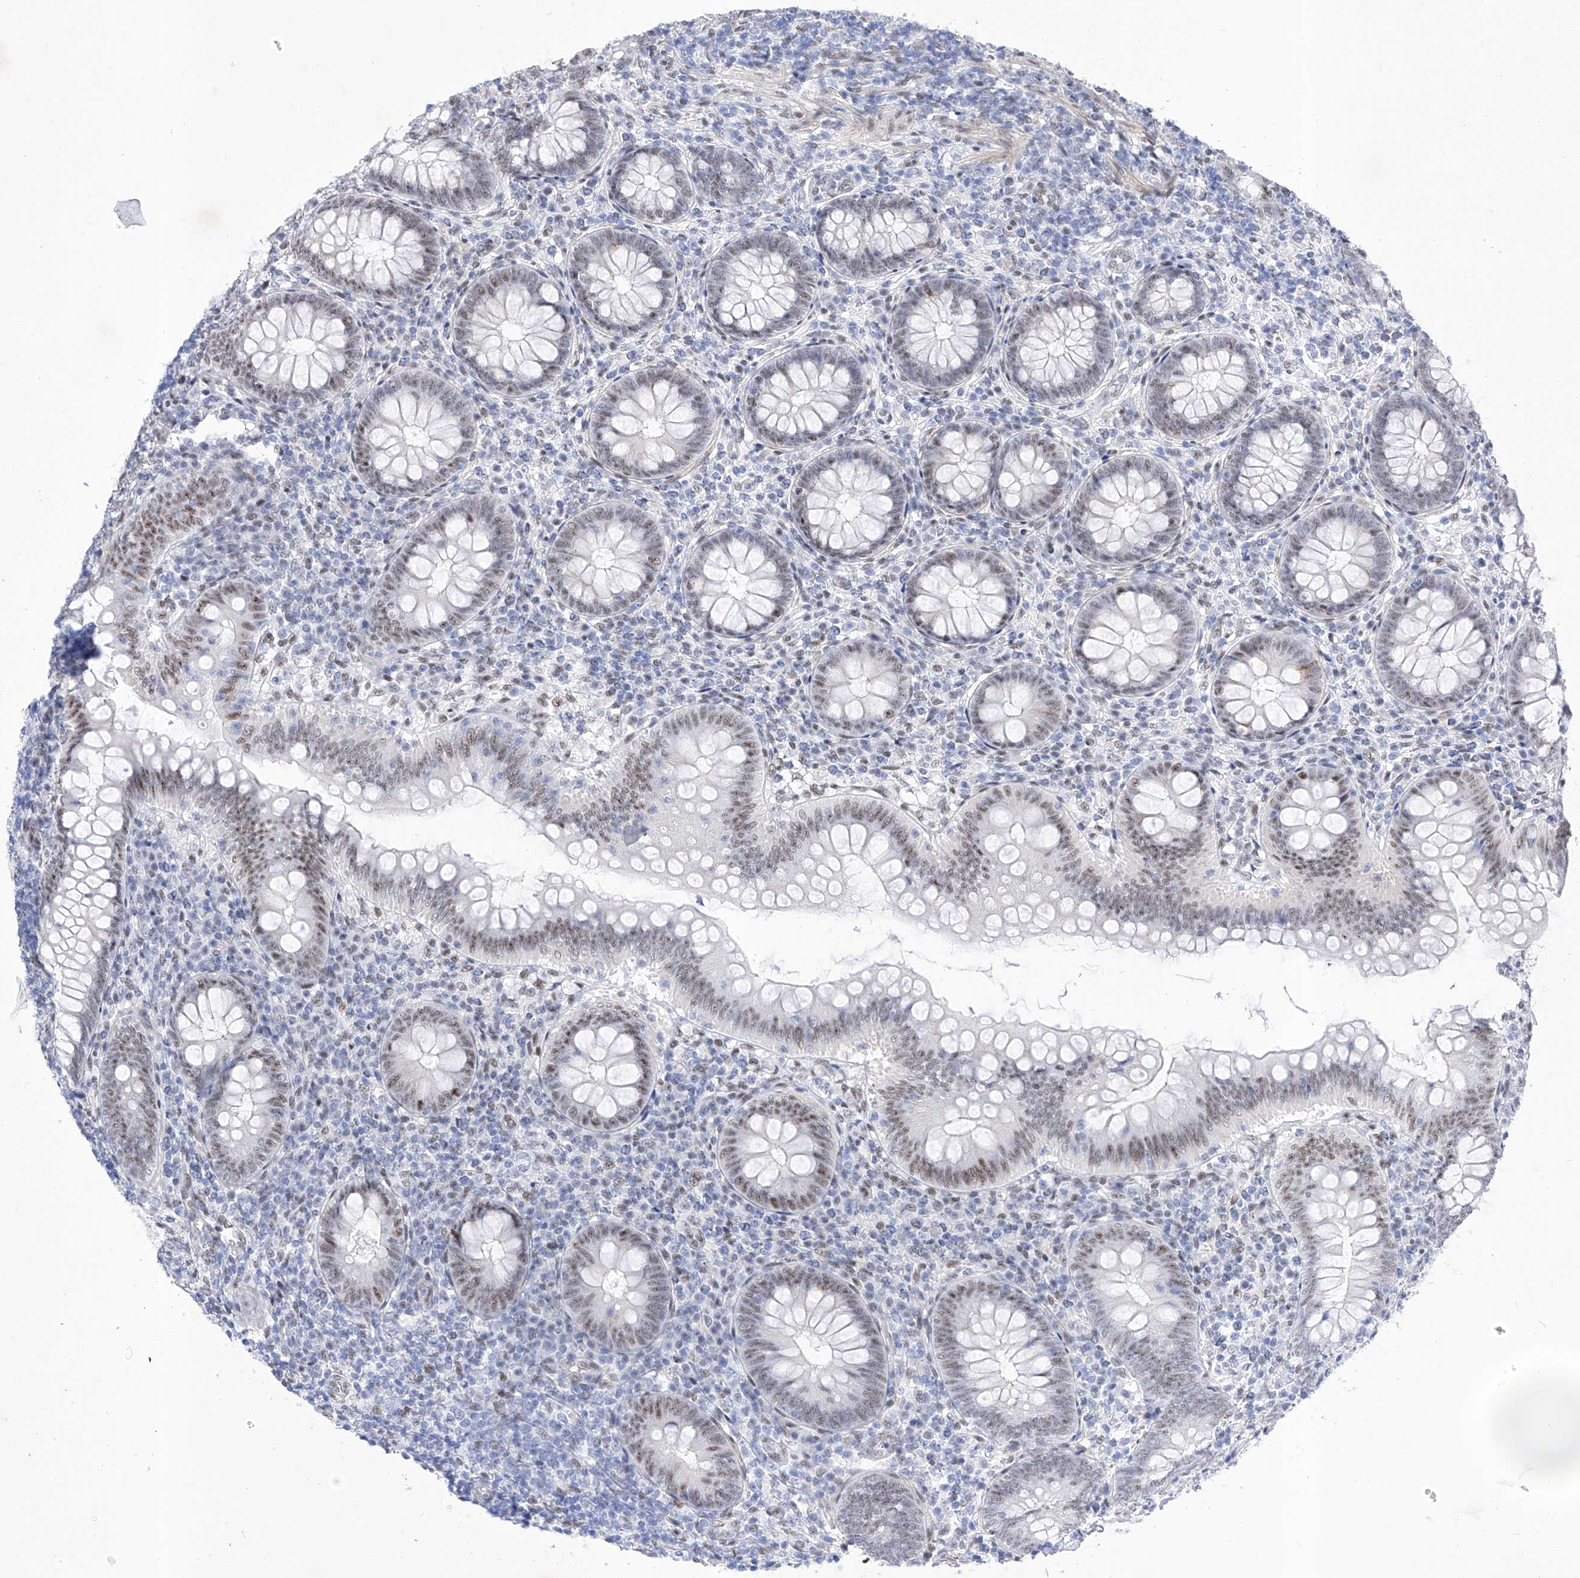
{"staining": {"intensity": "moderate", "quantity": "25%-75%", "location": "cytoplasmic/membranous,nuclear"}, "tissue": "appendix", "cell_type": "Glandular cells", "image_type": "normal", "snomed": [{"axis": "morphology", "description": "Normal tissue, NOS"}, {"axis": "topography", "description": "Appendix"}], "caption": "The photomicrograph displays a brown stain indicating the presence of a protein in the cytoplasmic/membranous,nuclear of glandular cells in appendix. The protein is stained brown, and the nuclei are stained in blue (DAB IHC with brightfield microscopy, high magnification).", "gene": "ATN1", "patient": {"sex": "male", "age": 14}}